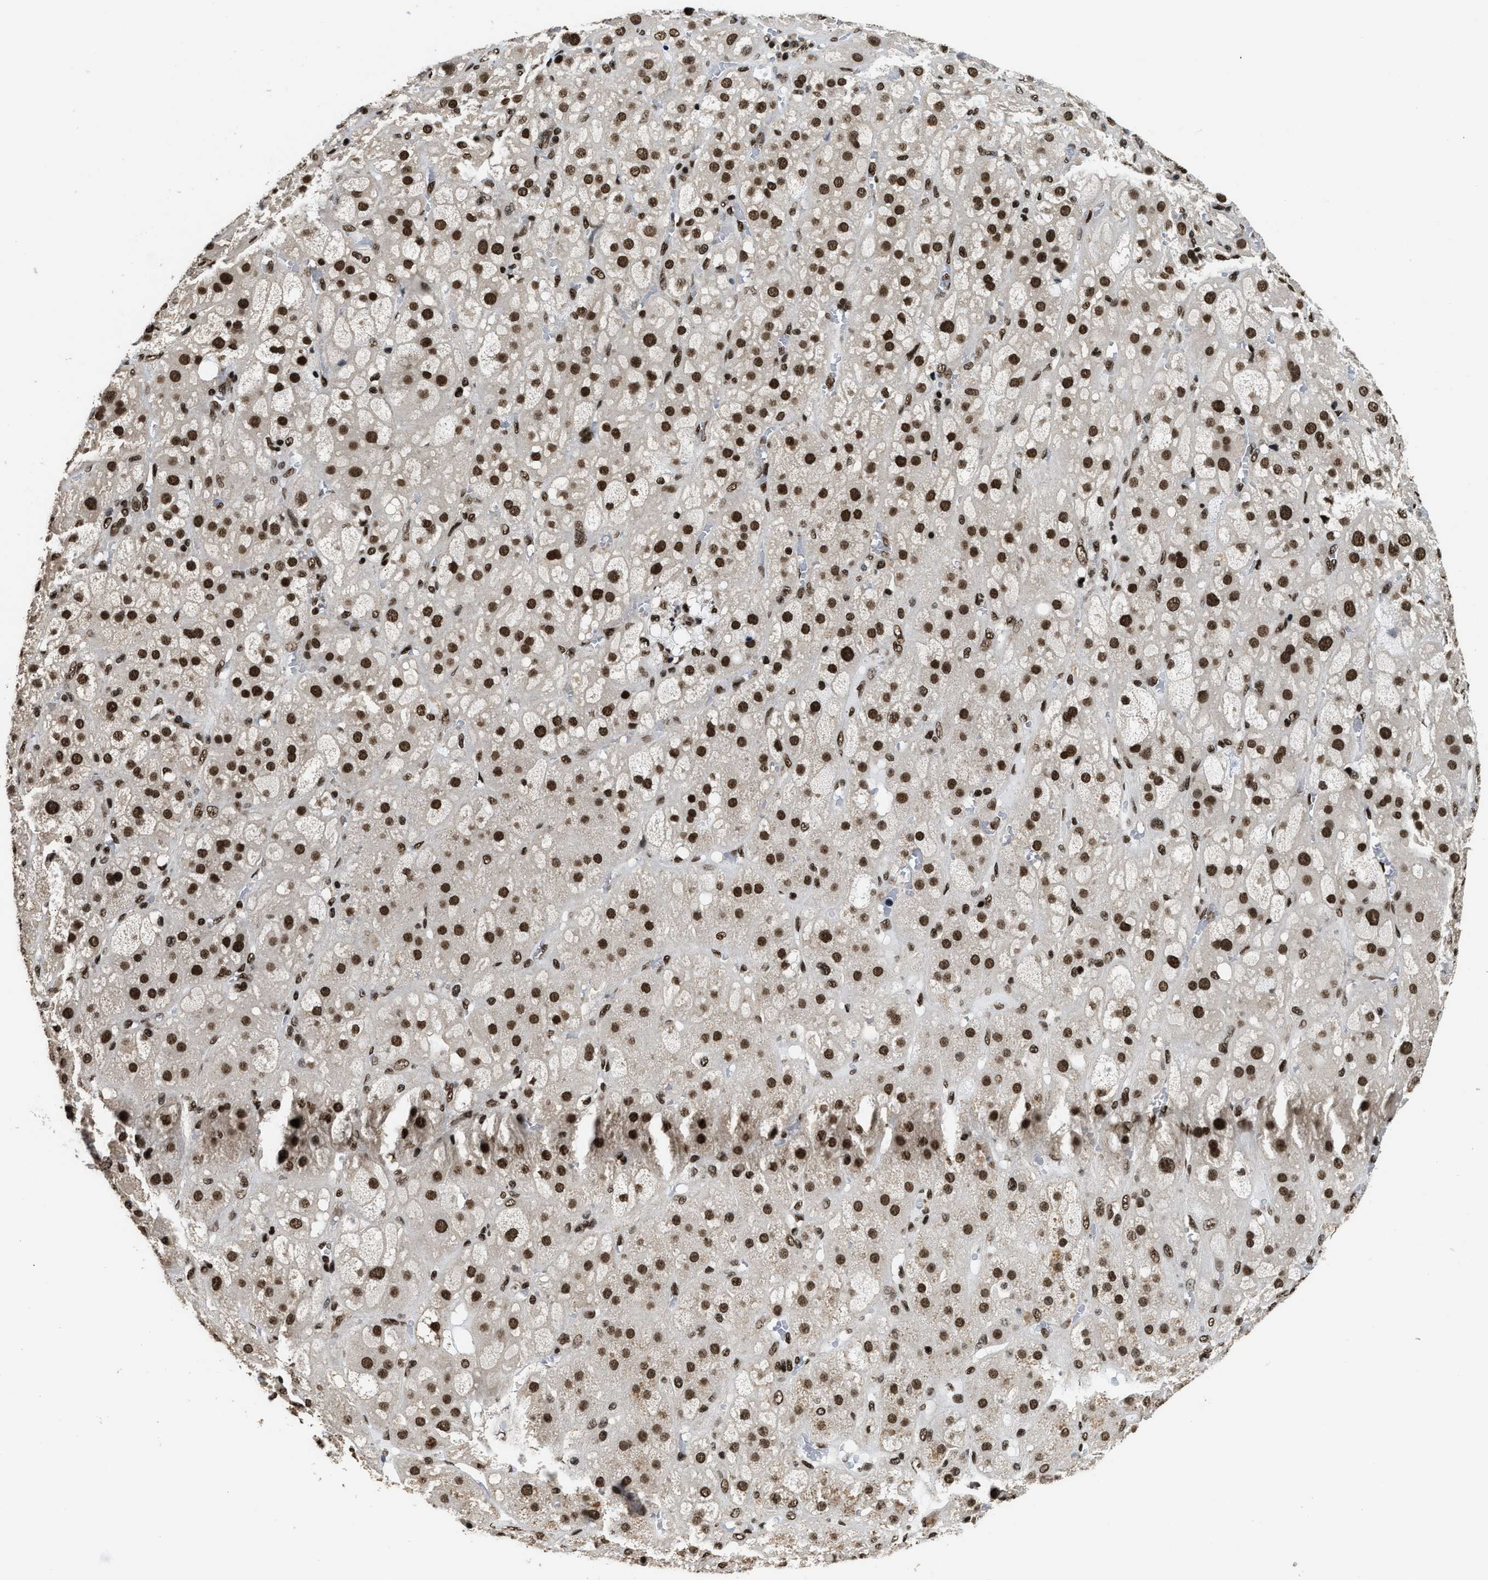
{"staining": {"intensity": "strong", "quantity": ">75%", "location": "nuclear"}, "tissue": "adrenal gland", "cell_type": "Glandular cells", "image_type": "normal", "snomed": [{"axis": "morphology", "description": "Normal tissue, NOS"}, {"axis": "topography", "description": "Adrenal gland"}], "caption": "IHC (DAB (3,3'-diaminobenzidine)) staining of benign adrenal gland demonstrates strong nuclear protein staining in approximately >75% of glandular cells.", "gene": "RAD21", "patient": {"sex": "female", "age": 47}}